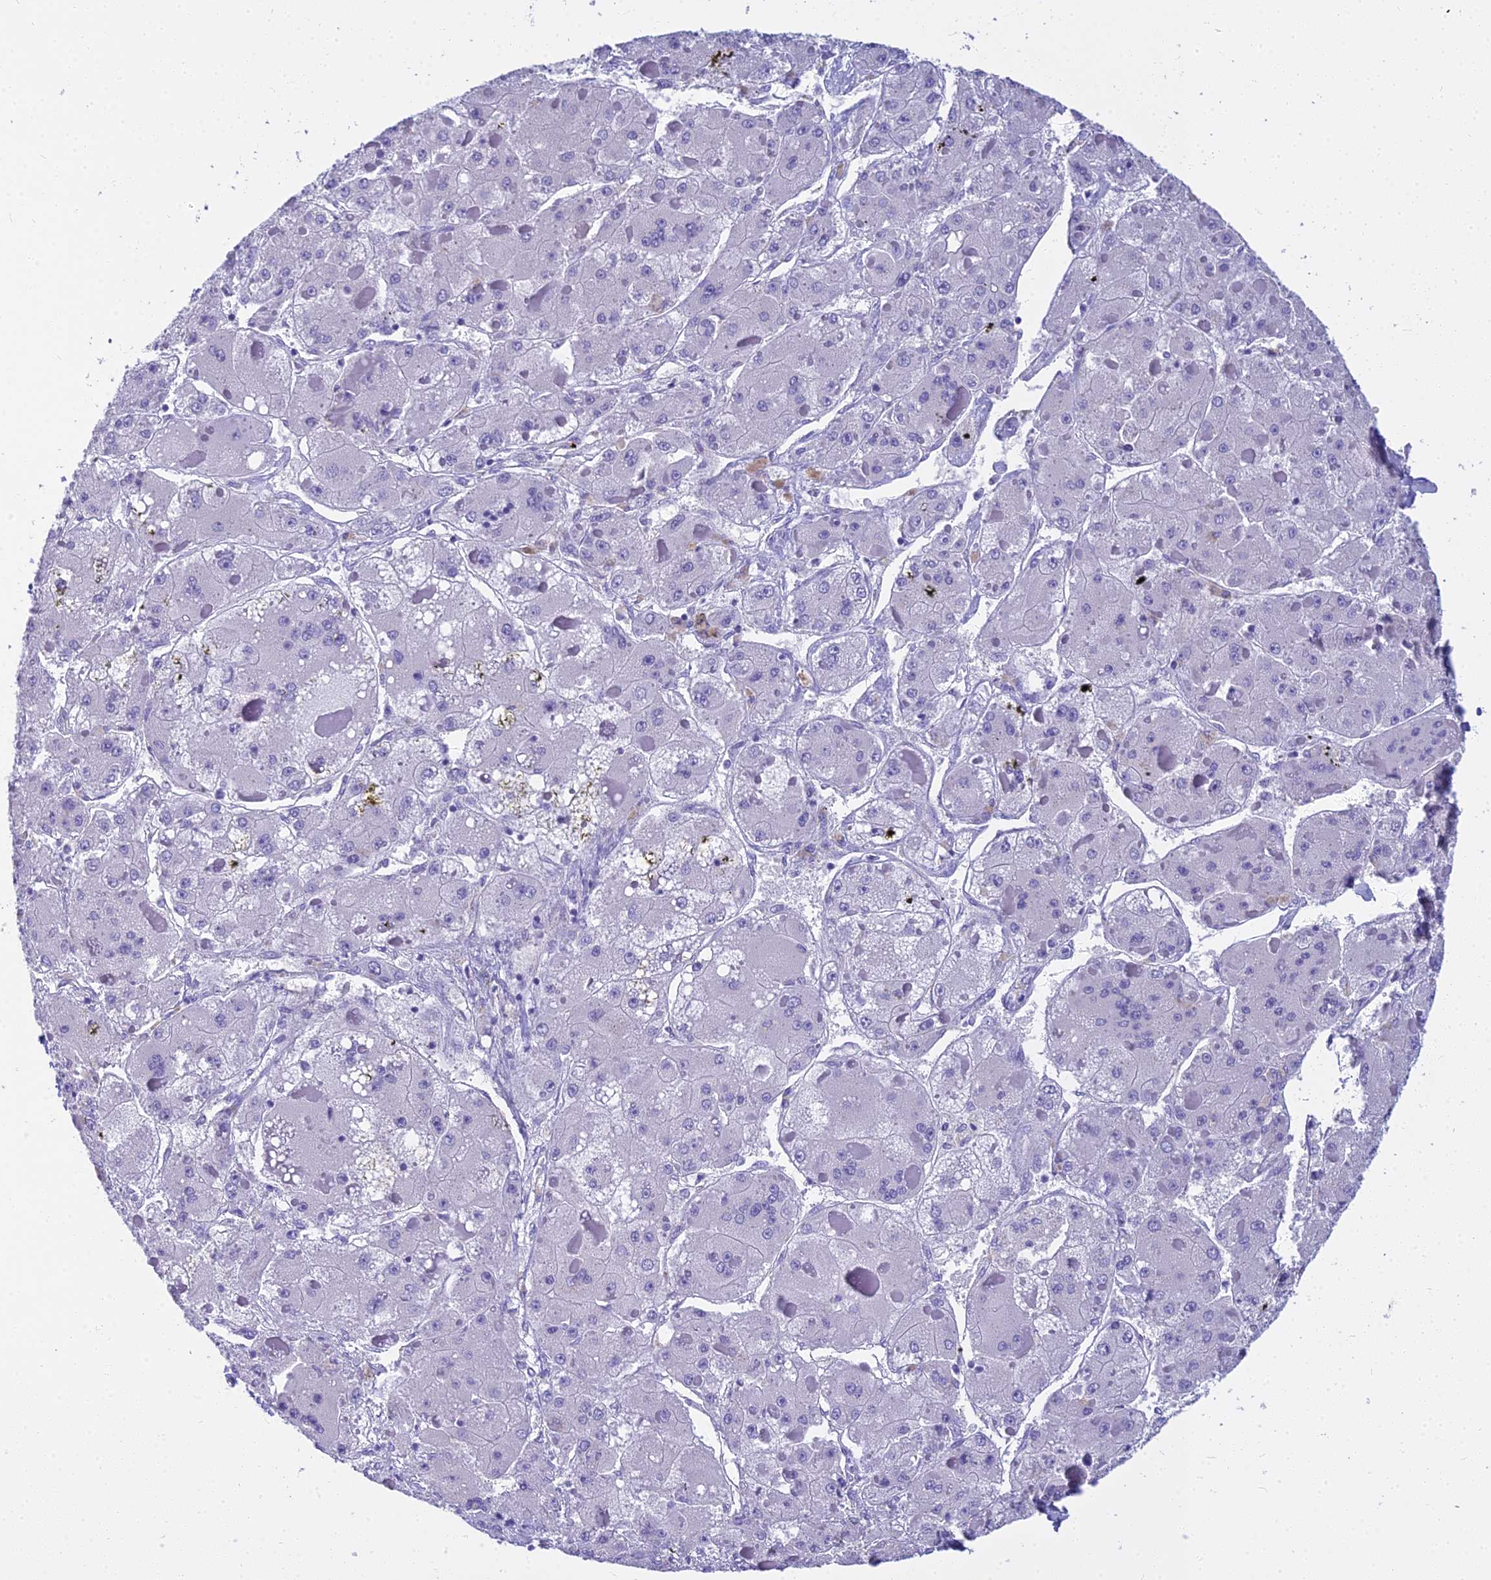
{"staining": {"intensity": "negative", "quantity": "none", "location": "none"}, "tissue": "liver cancer", "cell_type": "Tumor cells", "image_type": "cancer", "snomed": [{"axis": "morphology", "description": "Carcinoma, Hepatocellular, NOS"}, {"axis": "topography", "description": "Liver"}], "caption": "Hepatocellular carcinoma (liver) was stained to show a protein in brown. There is no significant staining in tumor cells. (Immunohistochemistry, brightfield microscopy, high magnification).", "gene": "NINJ1", "patient": {"sex": "female", "age": 73}}